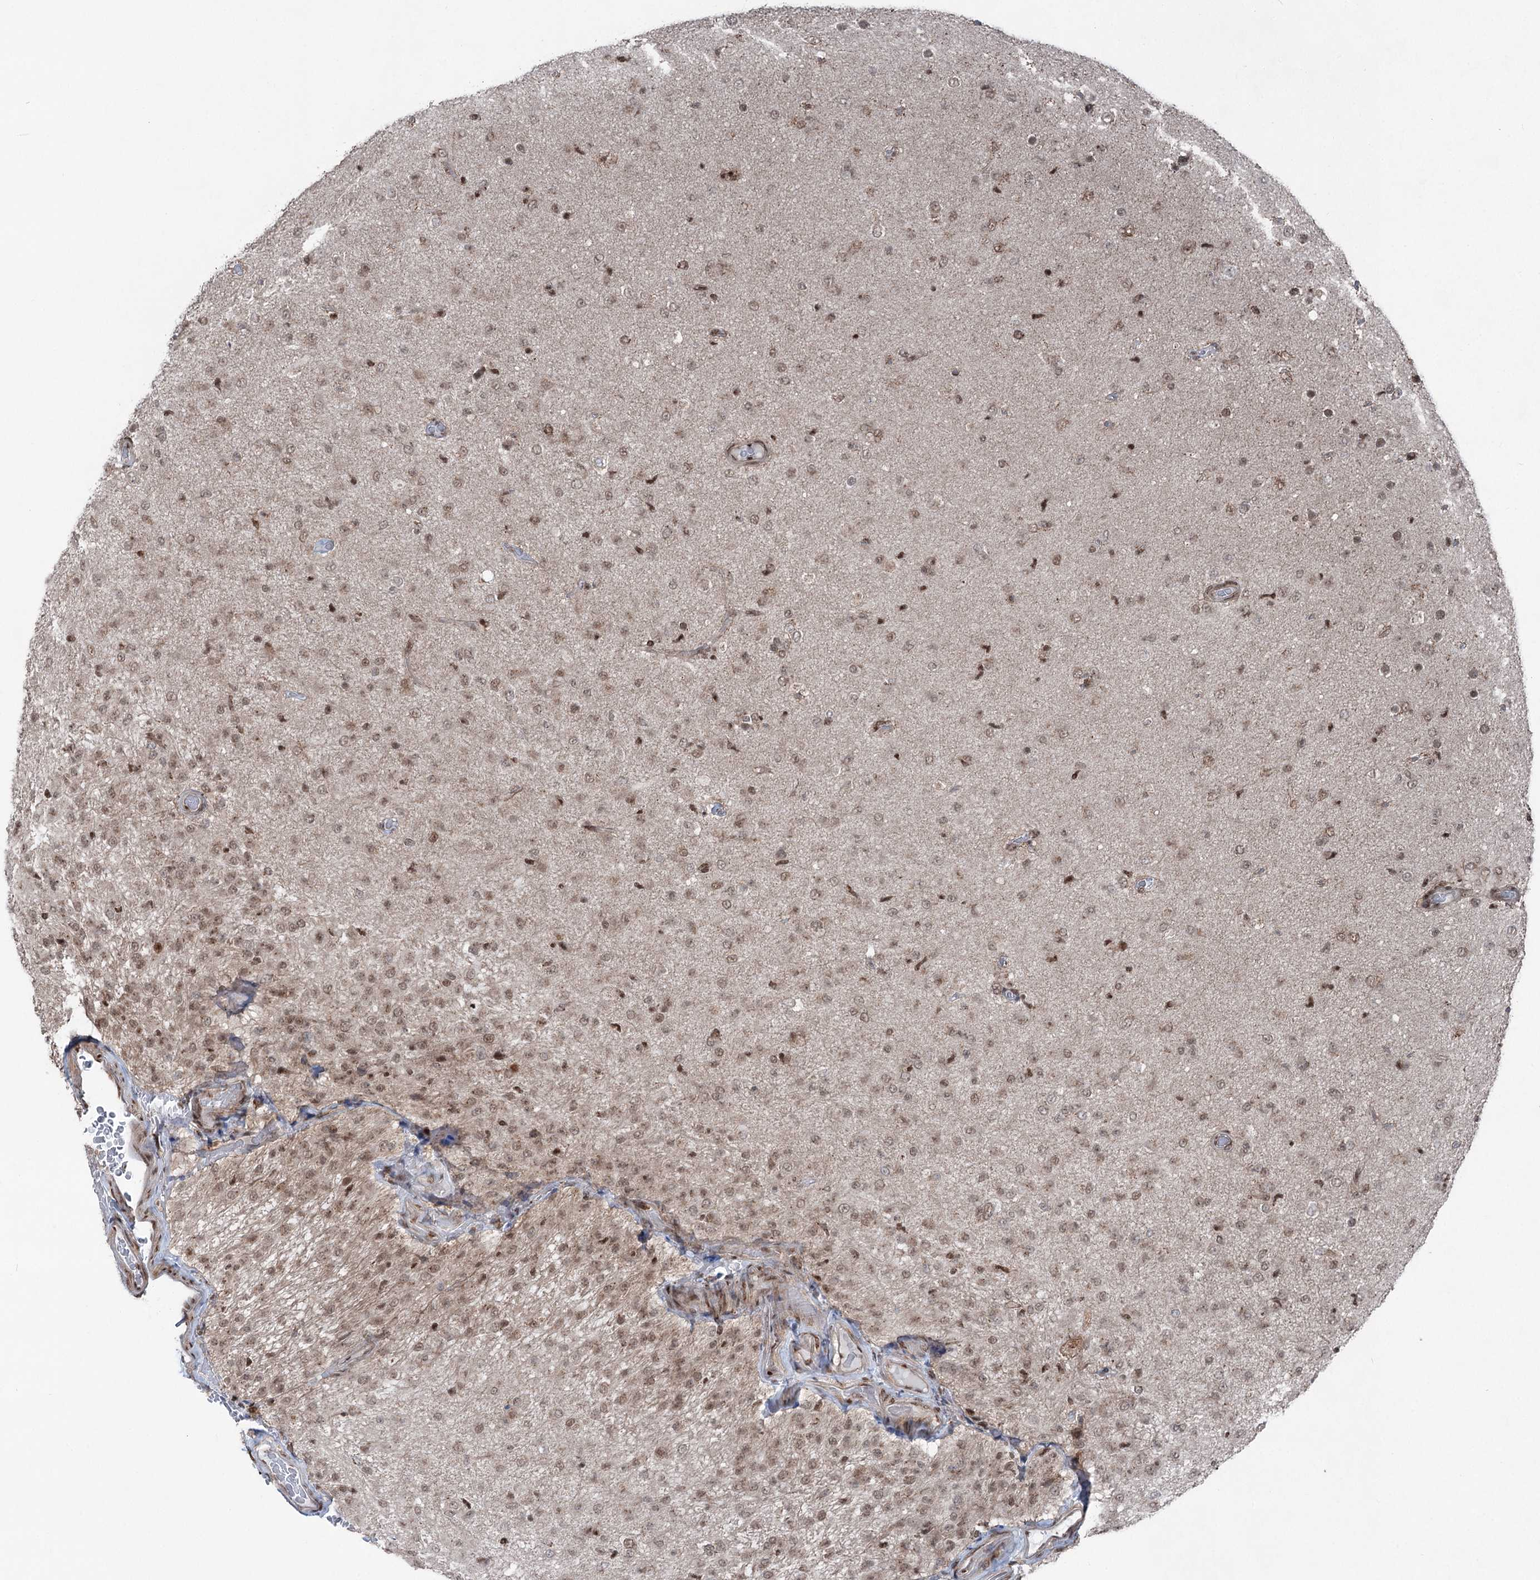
{"staining": {"intensity": "moderate", "quantity": ">75%", "location": "nuclear"}, "tissue": "glioma", "cell_type": "Tumor cells", "image_type": "cancer", "snomed": [{"axis": "morphology", "description": "Glioma, malignant, Low grade"}, {"axis": "topography", "description": "Brain"}], "caption": "Glioma was stained to show a protein in brown. There is medium levels of moderate nuclear expression in about >75% of tumor cells.", "gene": "ZCCHC8", "patient": {"sex": "male", "age": 65}}